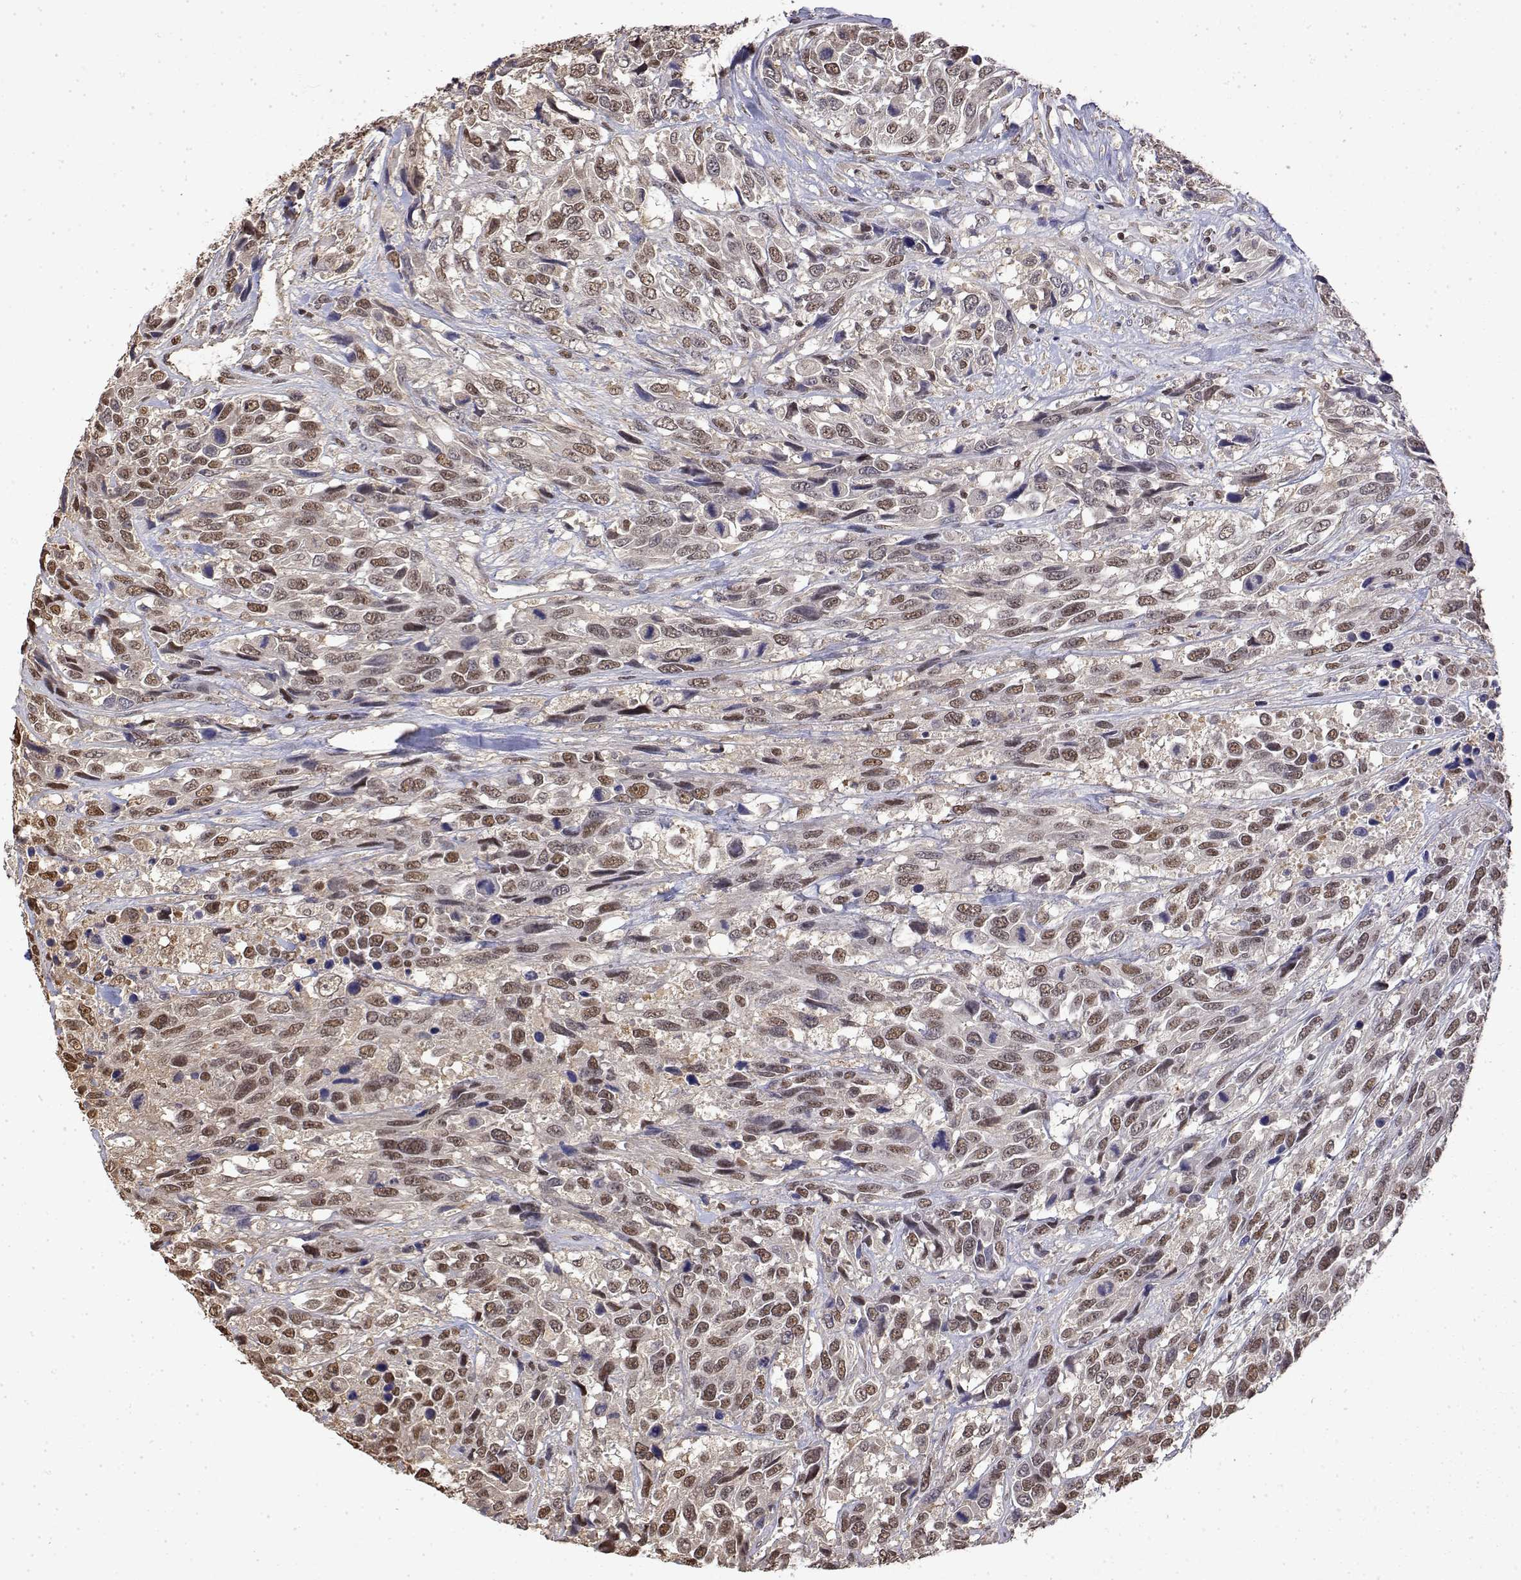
{"staining": {"intensity": "moderate", "quantity": ">75%", "location": "nuclear"}, "tissue": "urothelial cancer", "cell_type": "Tumor cells", "image_type": "cancer", "snomed": [{"axis": "morphology", "description": "Urothelial carcinoma, High grade"}, {"axis": "topography", "description": "Urinary bladder"}], "caption": "About >75% of tumor cells in human urothelial cancer exhibit moderate nuclear protein expression as visualized by brown immunohistochemical staining.", "gene": "TPI1", "patient": {"sex": "female", "age": 70}}